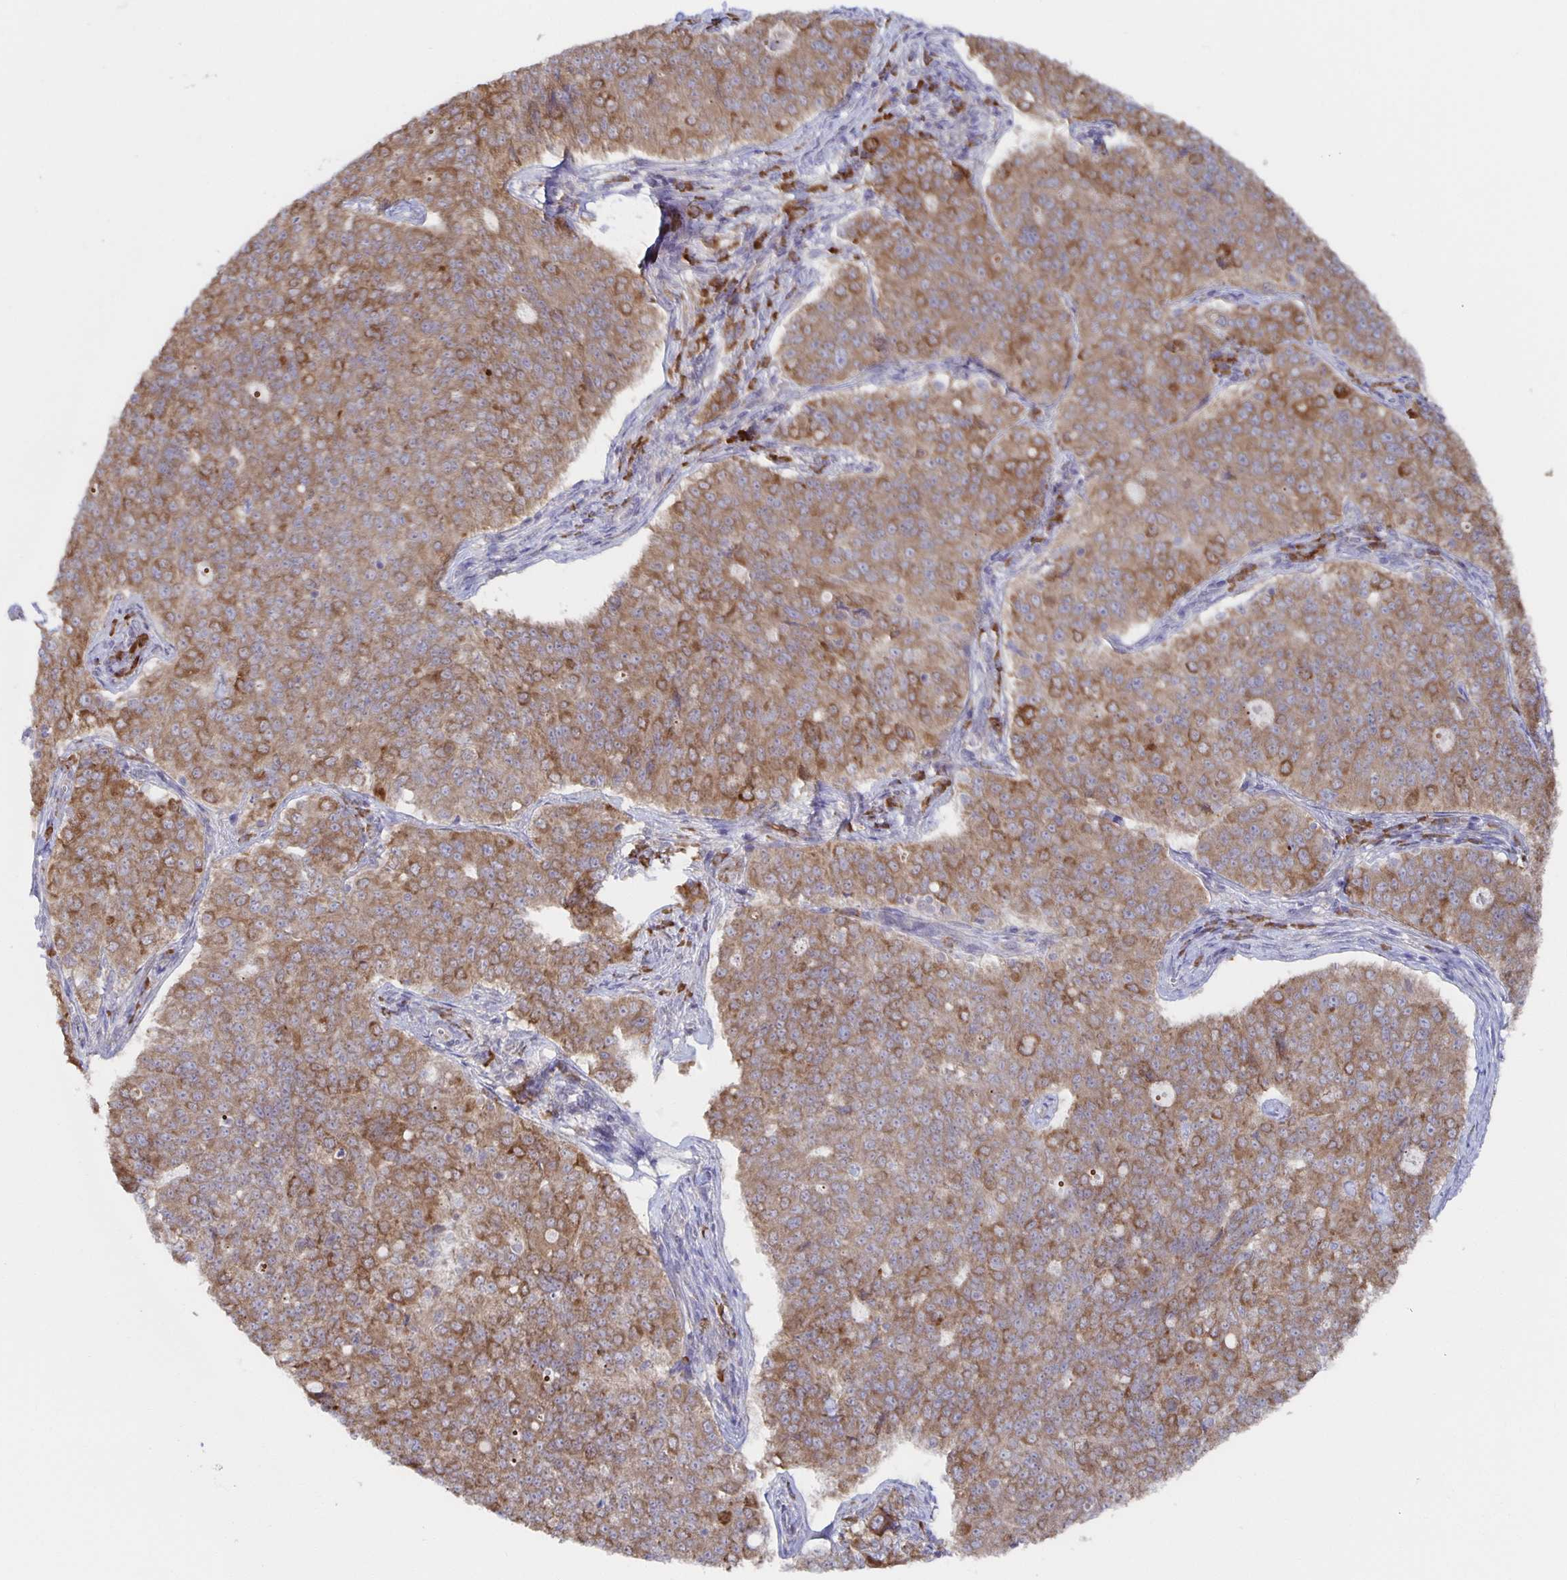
{"staining": {"intensity": "moderate", "quantity": ">75%", "location": "cytoplasmic/membranous"}, "tissue": "endometrial cancer", "cell_type": "Tumor cells", "image_type": "cancer", "snomed": [{"axis": "morphology", "description": "Adenocarcinoma, NOS"}, {"axis": "topography", "description": "Endometrium"}], "caption": "A medium amount of moderate cytoplasmic/membranous positivity is appreciated in approximately >75% of tumor cells in endometrial adenocarcinoma tissue. (Stains: DAB (3,3'-diaminobenzidine) in brown, nuclei in blue, Microscopy: brightfield microscopy at high magnification).", "gene": "BAD", "patient": {"sex": "female", "age": 43}}